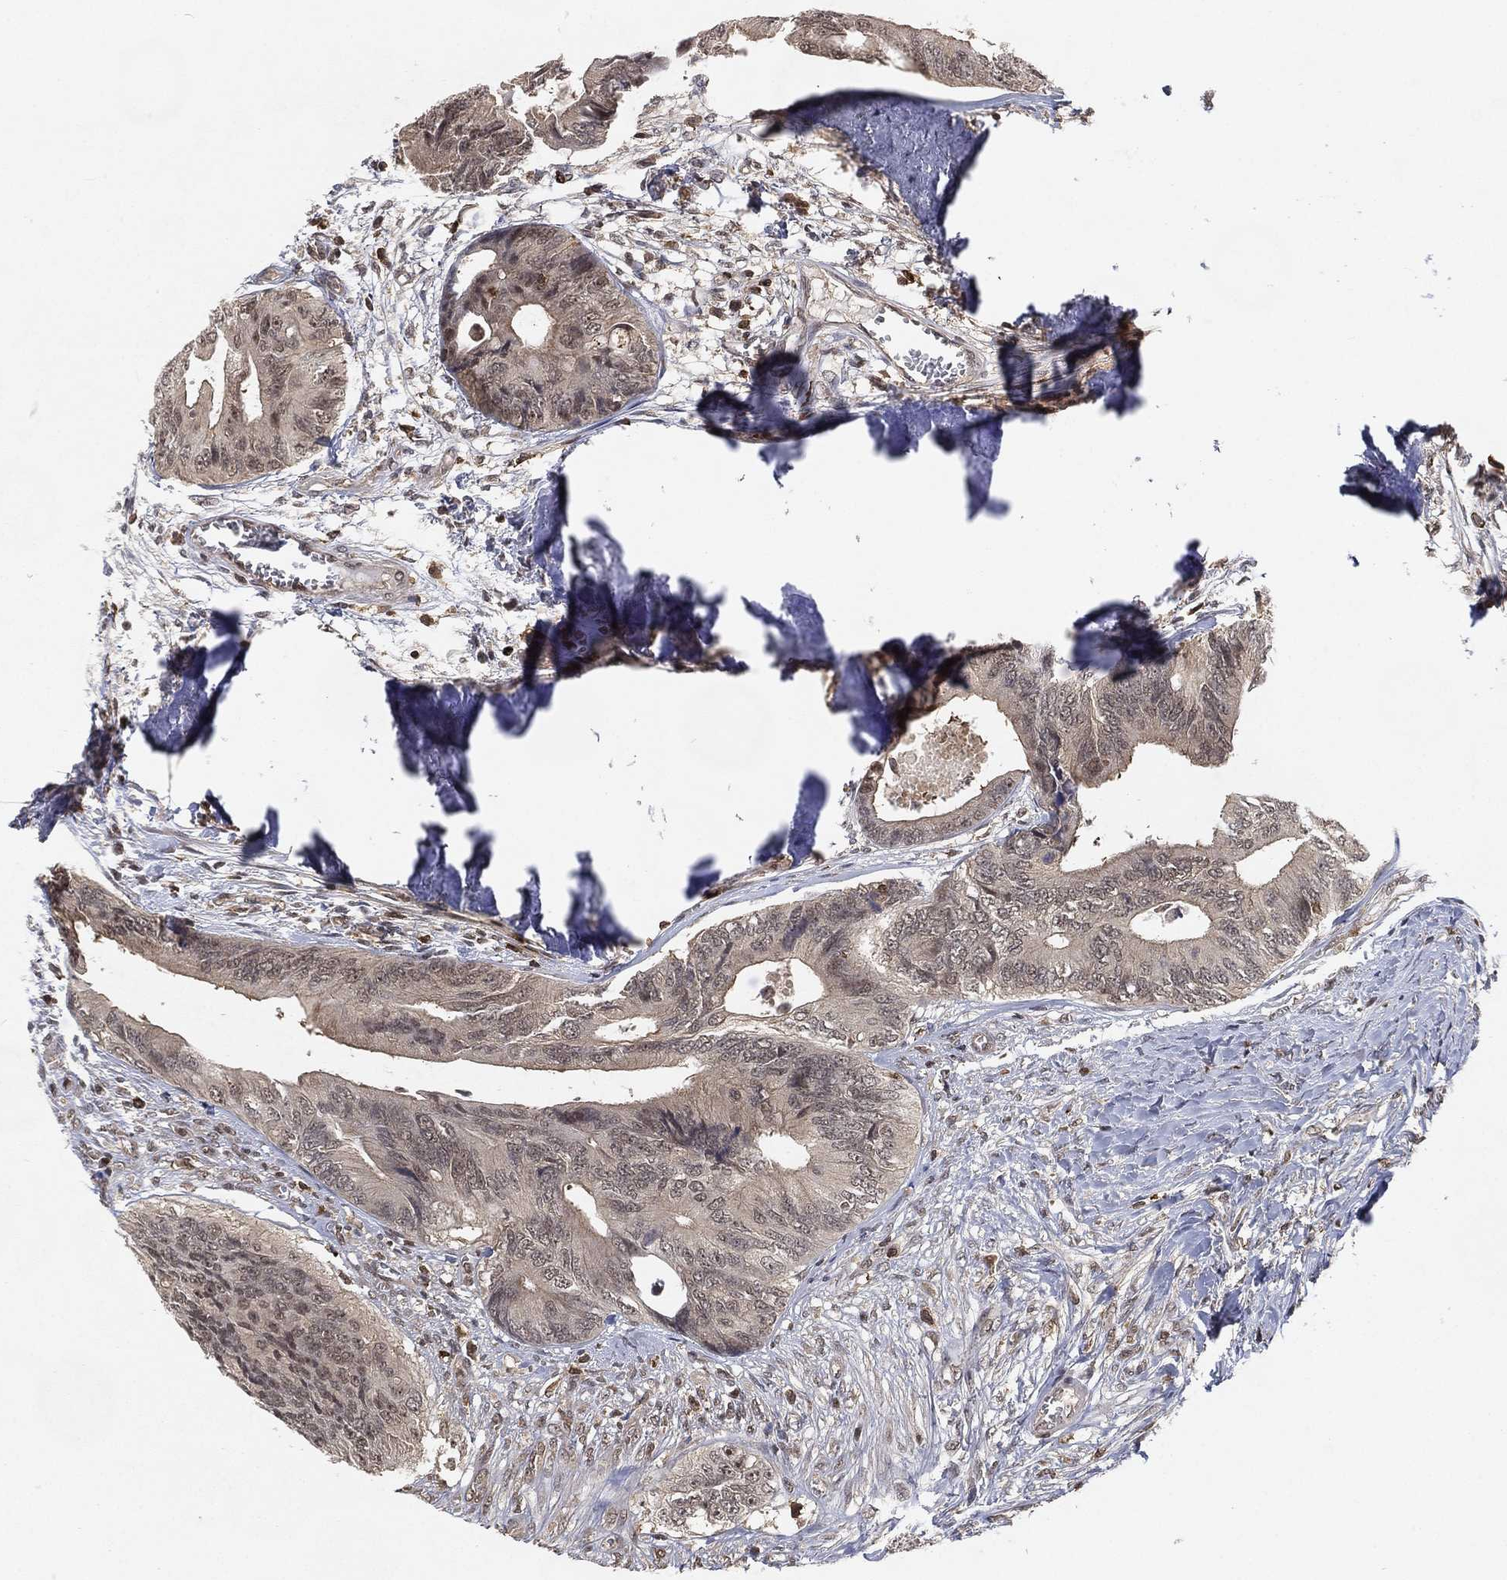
{"staining": {"intensity": "negative", "quantity": "none", "location": "none"}, "tissue": "colorectal cancer", "cell_type": "Tumor cells", "image_type": "cancer", "snomed": [{"axis": "morphology", "description": "Normal tissue, NOS"}, {"axis": "morphology", "description": "Adenocarcinoma, NOS"}, {"axis": "topography", "description": "Colon"}], "caption": "This is an immunohistochemistry image of adenocarcinoma (colorectal). There is no expression in tumor cells.", "gene": "WDR26", "patient": {"sex": "male", "age": 65}}